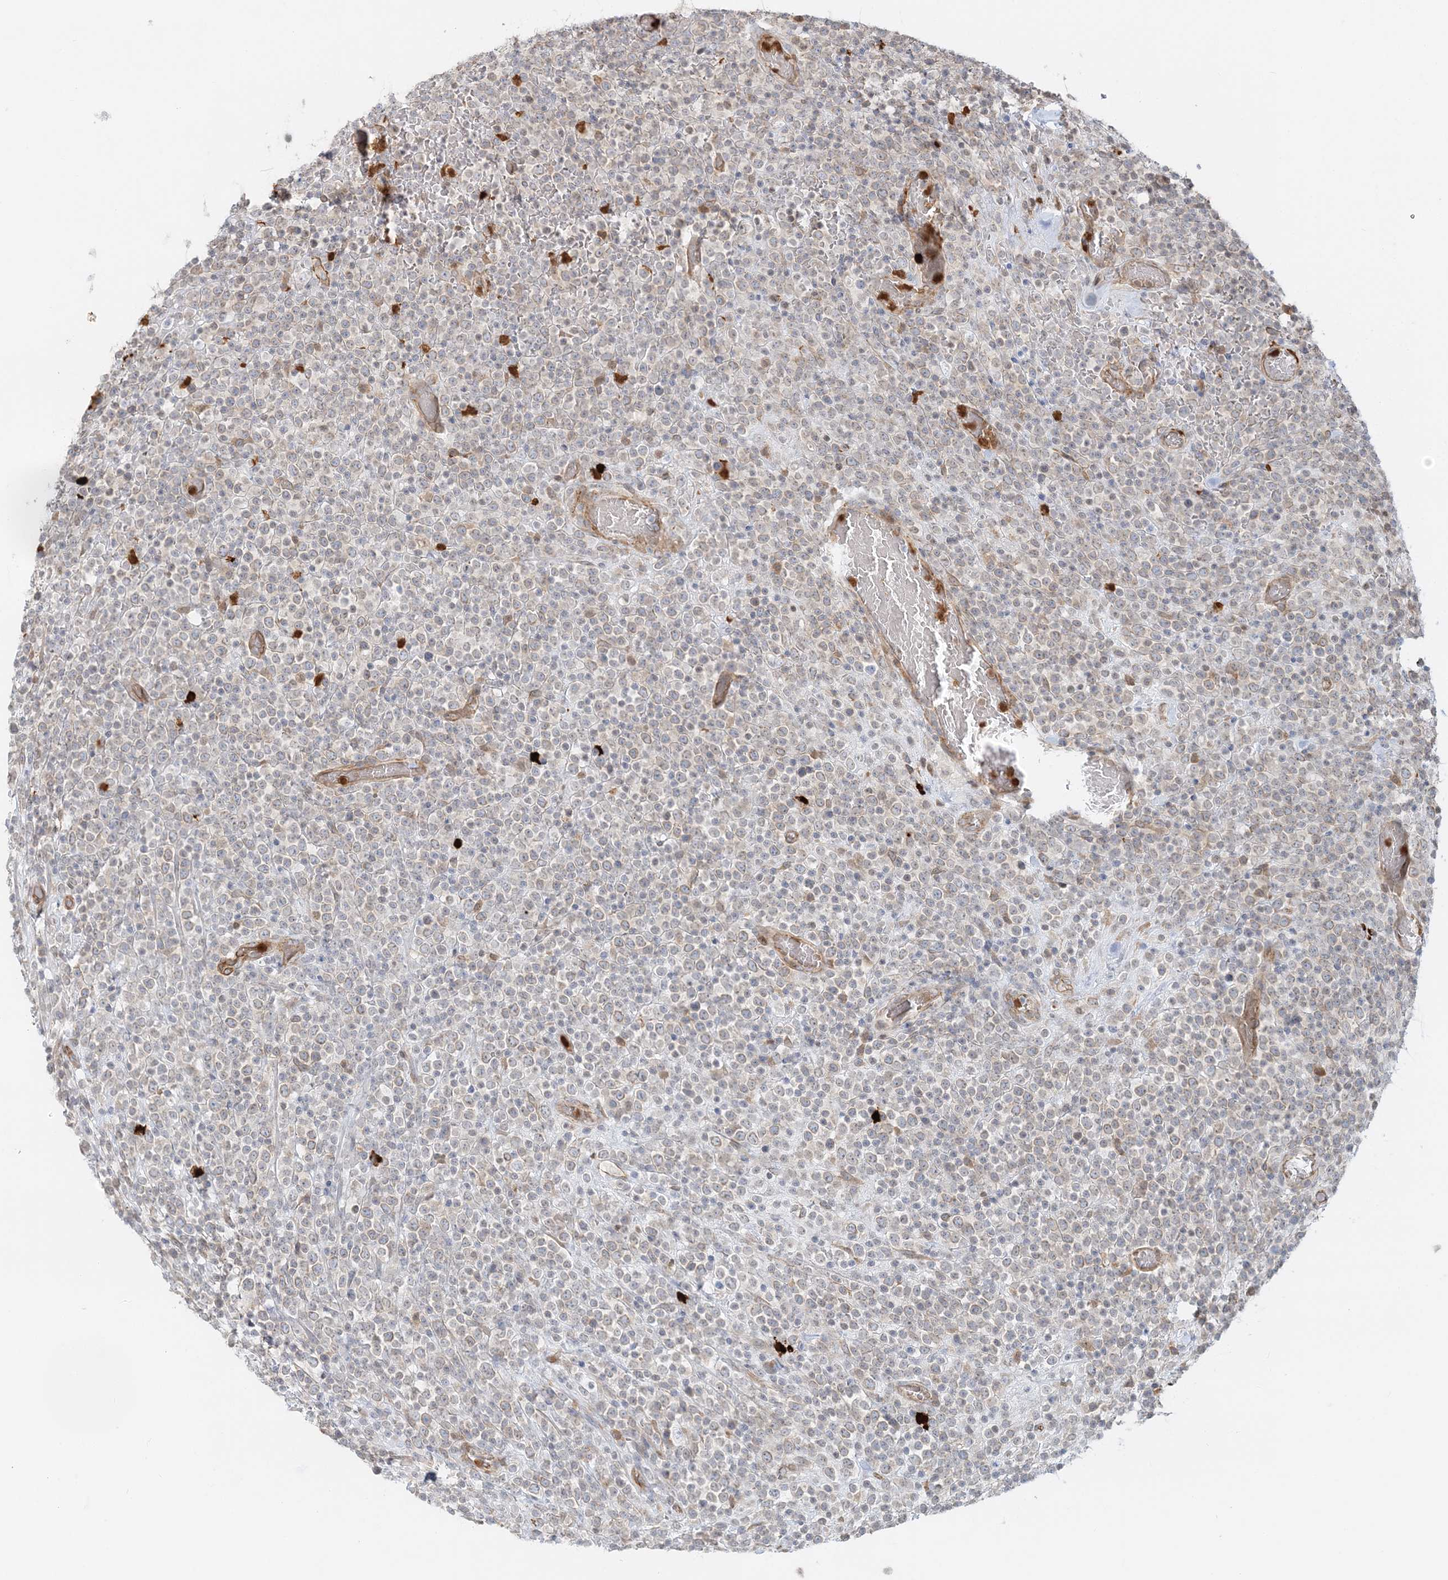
{"staining": {"intensity": "weak", "quantity": "<25%", "location": "cytoplasmic/membranous"}, "tissue": "lymphoma", "cell_type": "Tumor cells", "image_type": "cancer", "snomed": [{"axis": "morphology", "description": "Malignant lymphoma, non-Hodgkin's type, High grade"}, {"axis": "topography", "description": "Colon"}], "caption": "Tumor cells are negative for brown protein staining in high-grade malignant lymphoma, non-Hodgkin's type.", "gene": "DNAH1", "patient": {"sex": "female", "age": 53}}